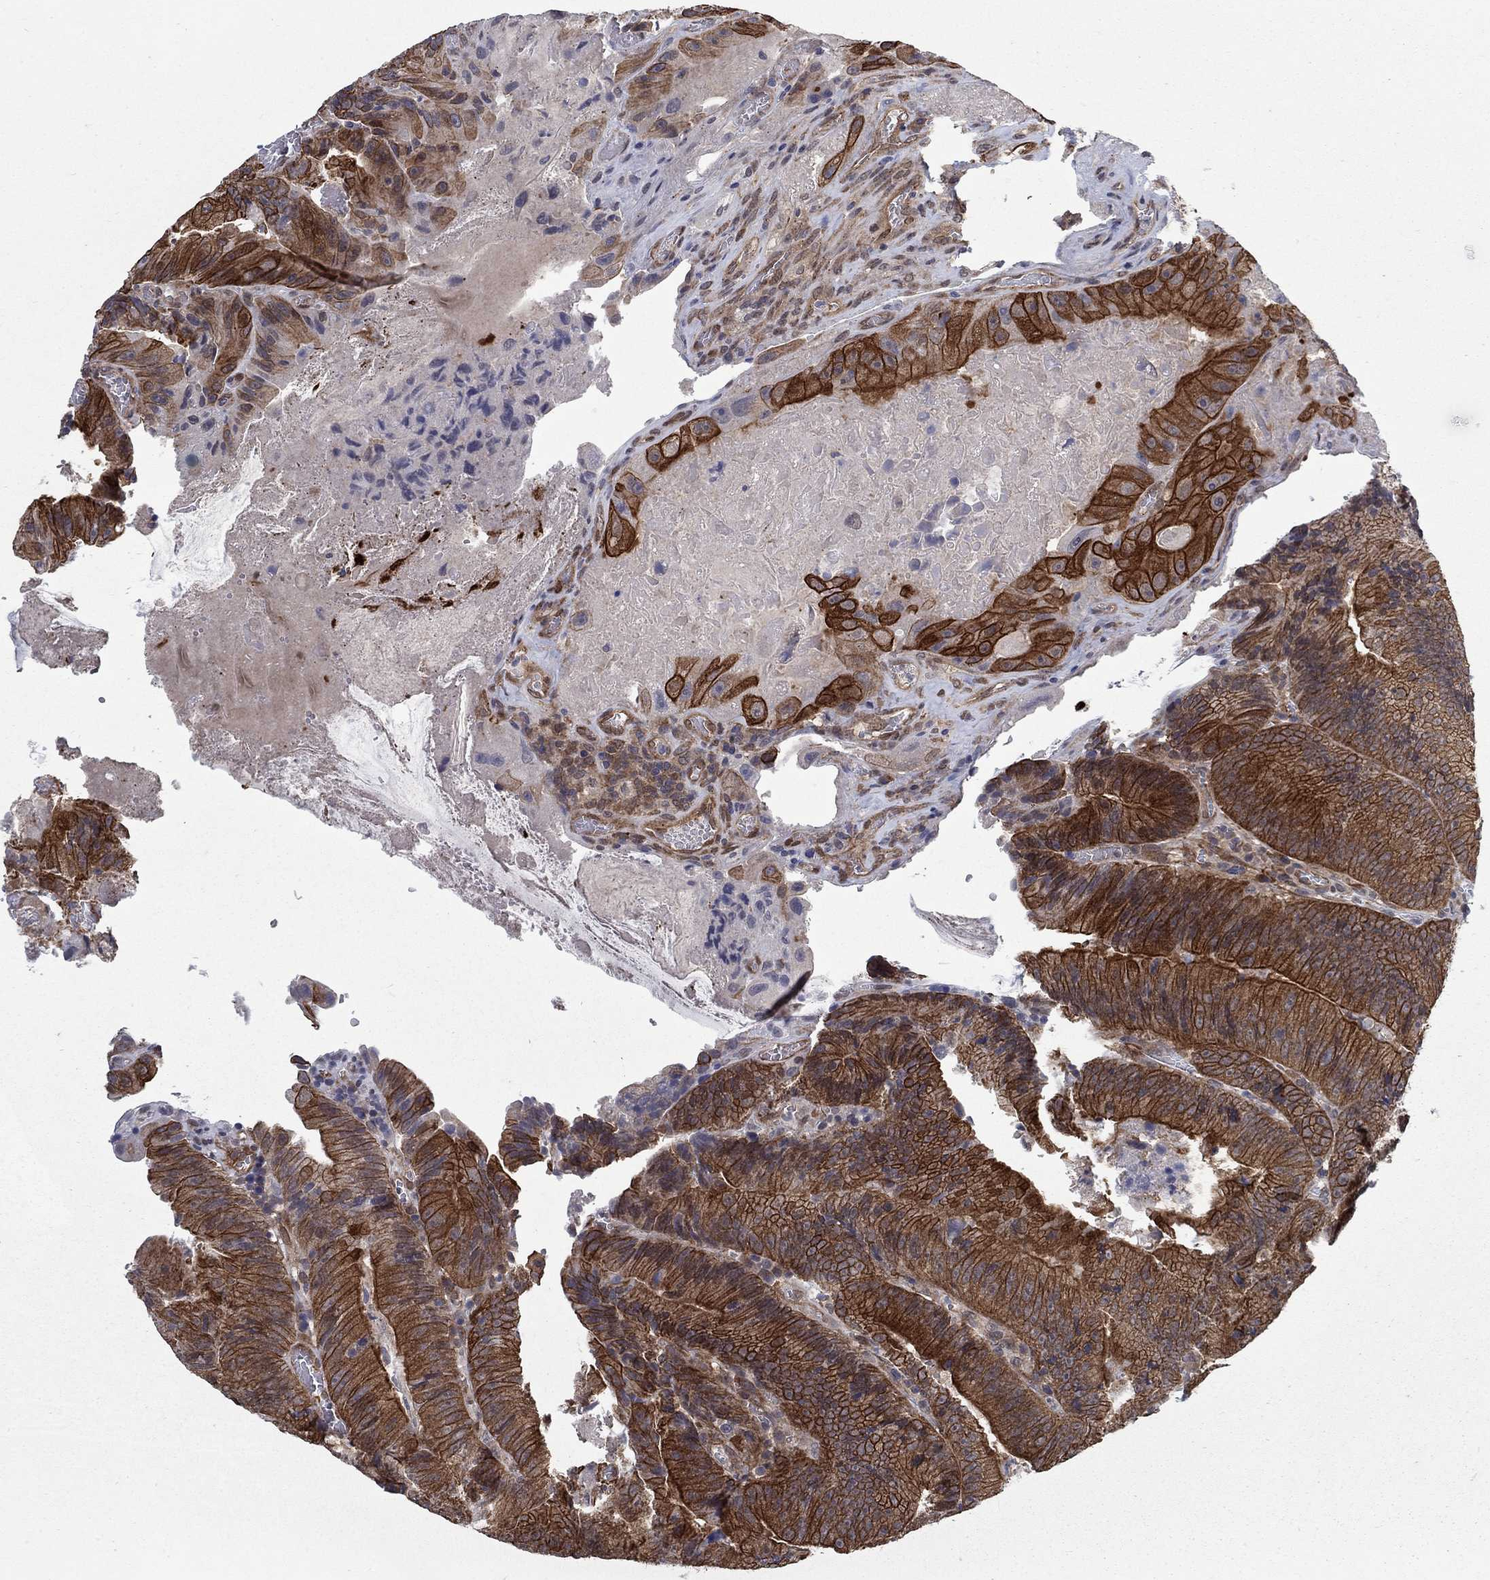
{"staining": {"intensity": "strong", "quantity": ">75%", "location": "cytoplasmic/membranous"}, "tissue": "colorectal cancer", "cell_type": "Tumor cells", "image_type": "cancer", "snomed": [{"axis": "morphology", "description": "Adenocarcinoma, NOS"}, {"axis": "topography", "description": "Colon"}], "caption": "Colorectal adenocarcinoma tissue shows strong cytoplasmic/membranous positivity in about >75% of tumor cells, visualized by immunohistochemistry.", "gene": "SH3RF1", "patient": {"sex": "female", "age": 86}}